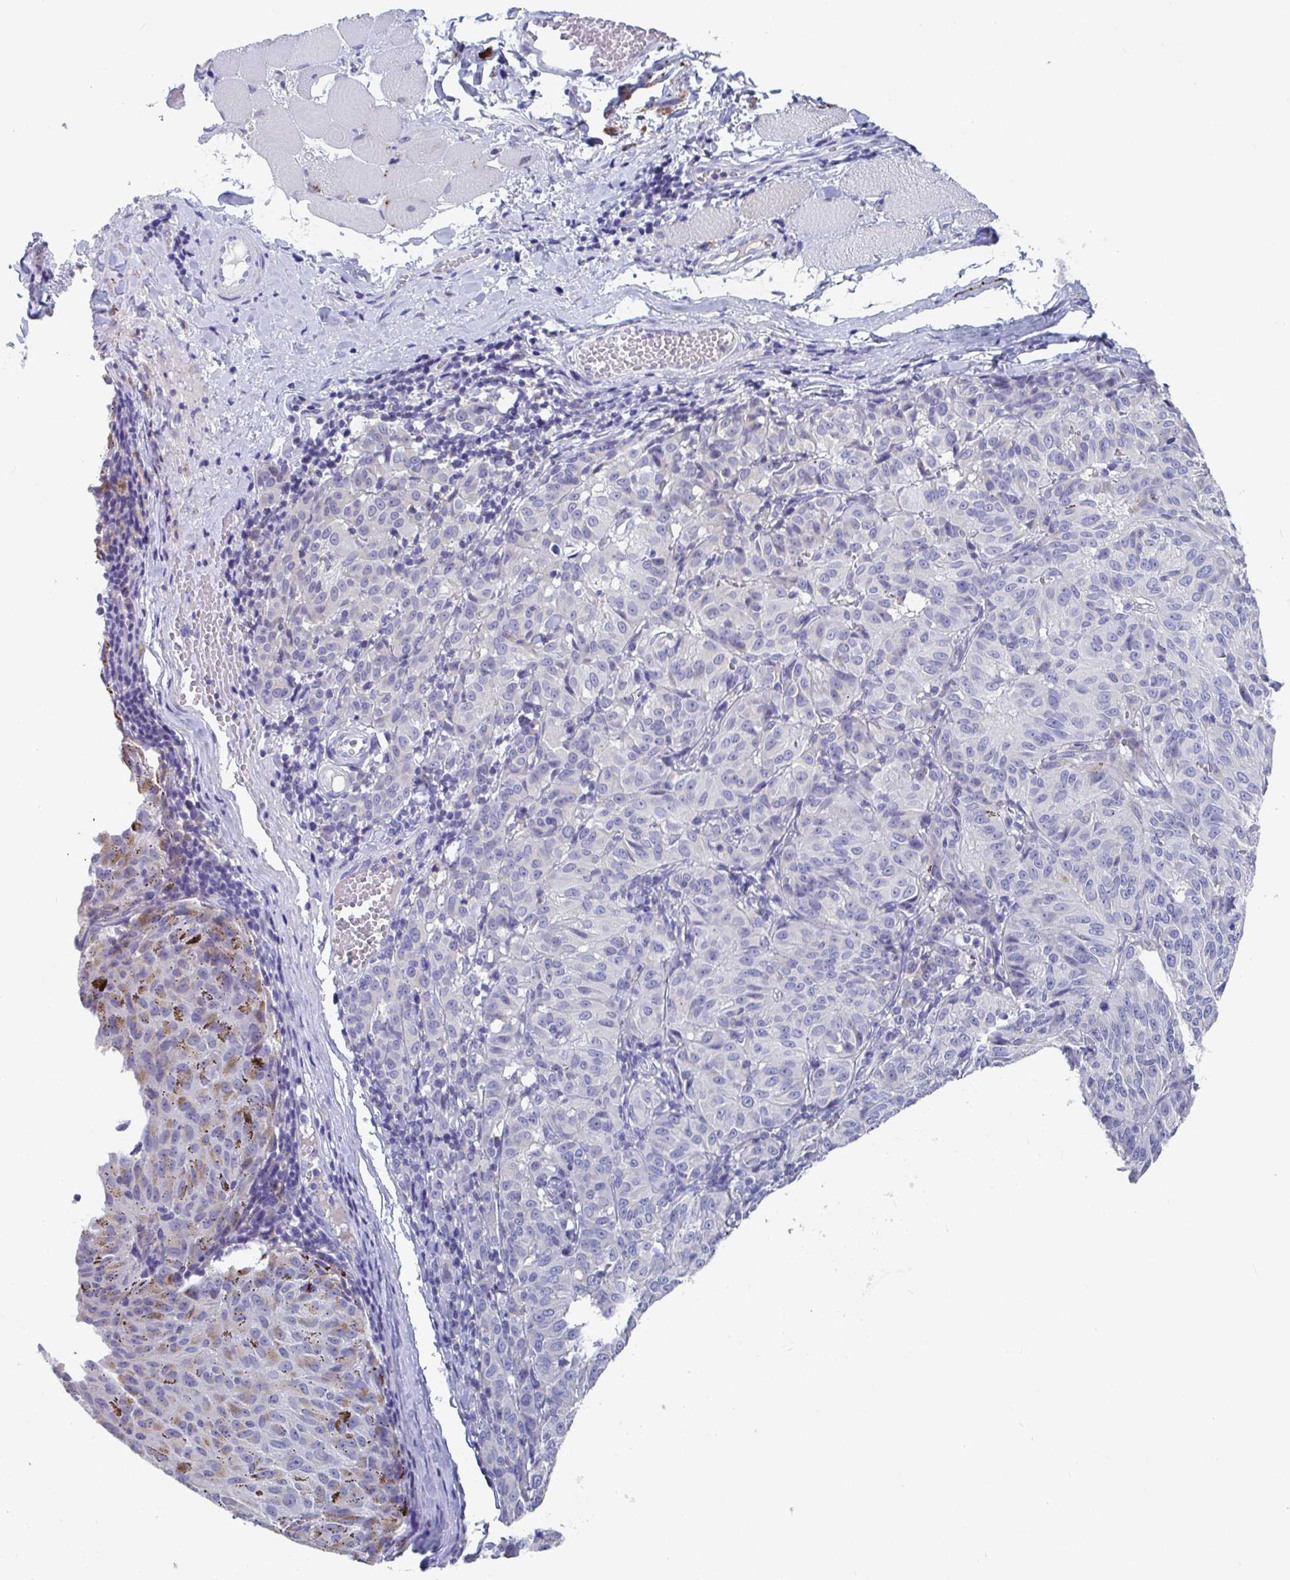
{"staining": {"intensity": "negative", "quantity": "none", "location": "none"}, "tissue": "melanoma", "cell_type": "Tumor cells", "image_type": "cancer", "snomed": [{"axis": "morphology", "description": "Malignant melanoma, NOS"}, {"axis": "topography", "description": "Skin"}], "caption": "An immunohistochemistry histopathology image of melanoma is shown. There is no staining in tumor cells of melanoma.", "gene": "TAS2R39", "patient": {"sex": "female", "age": 72}}